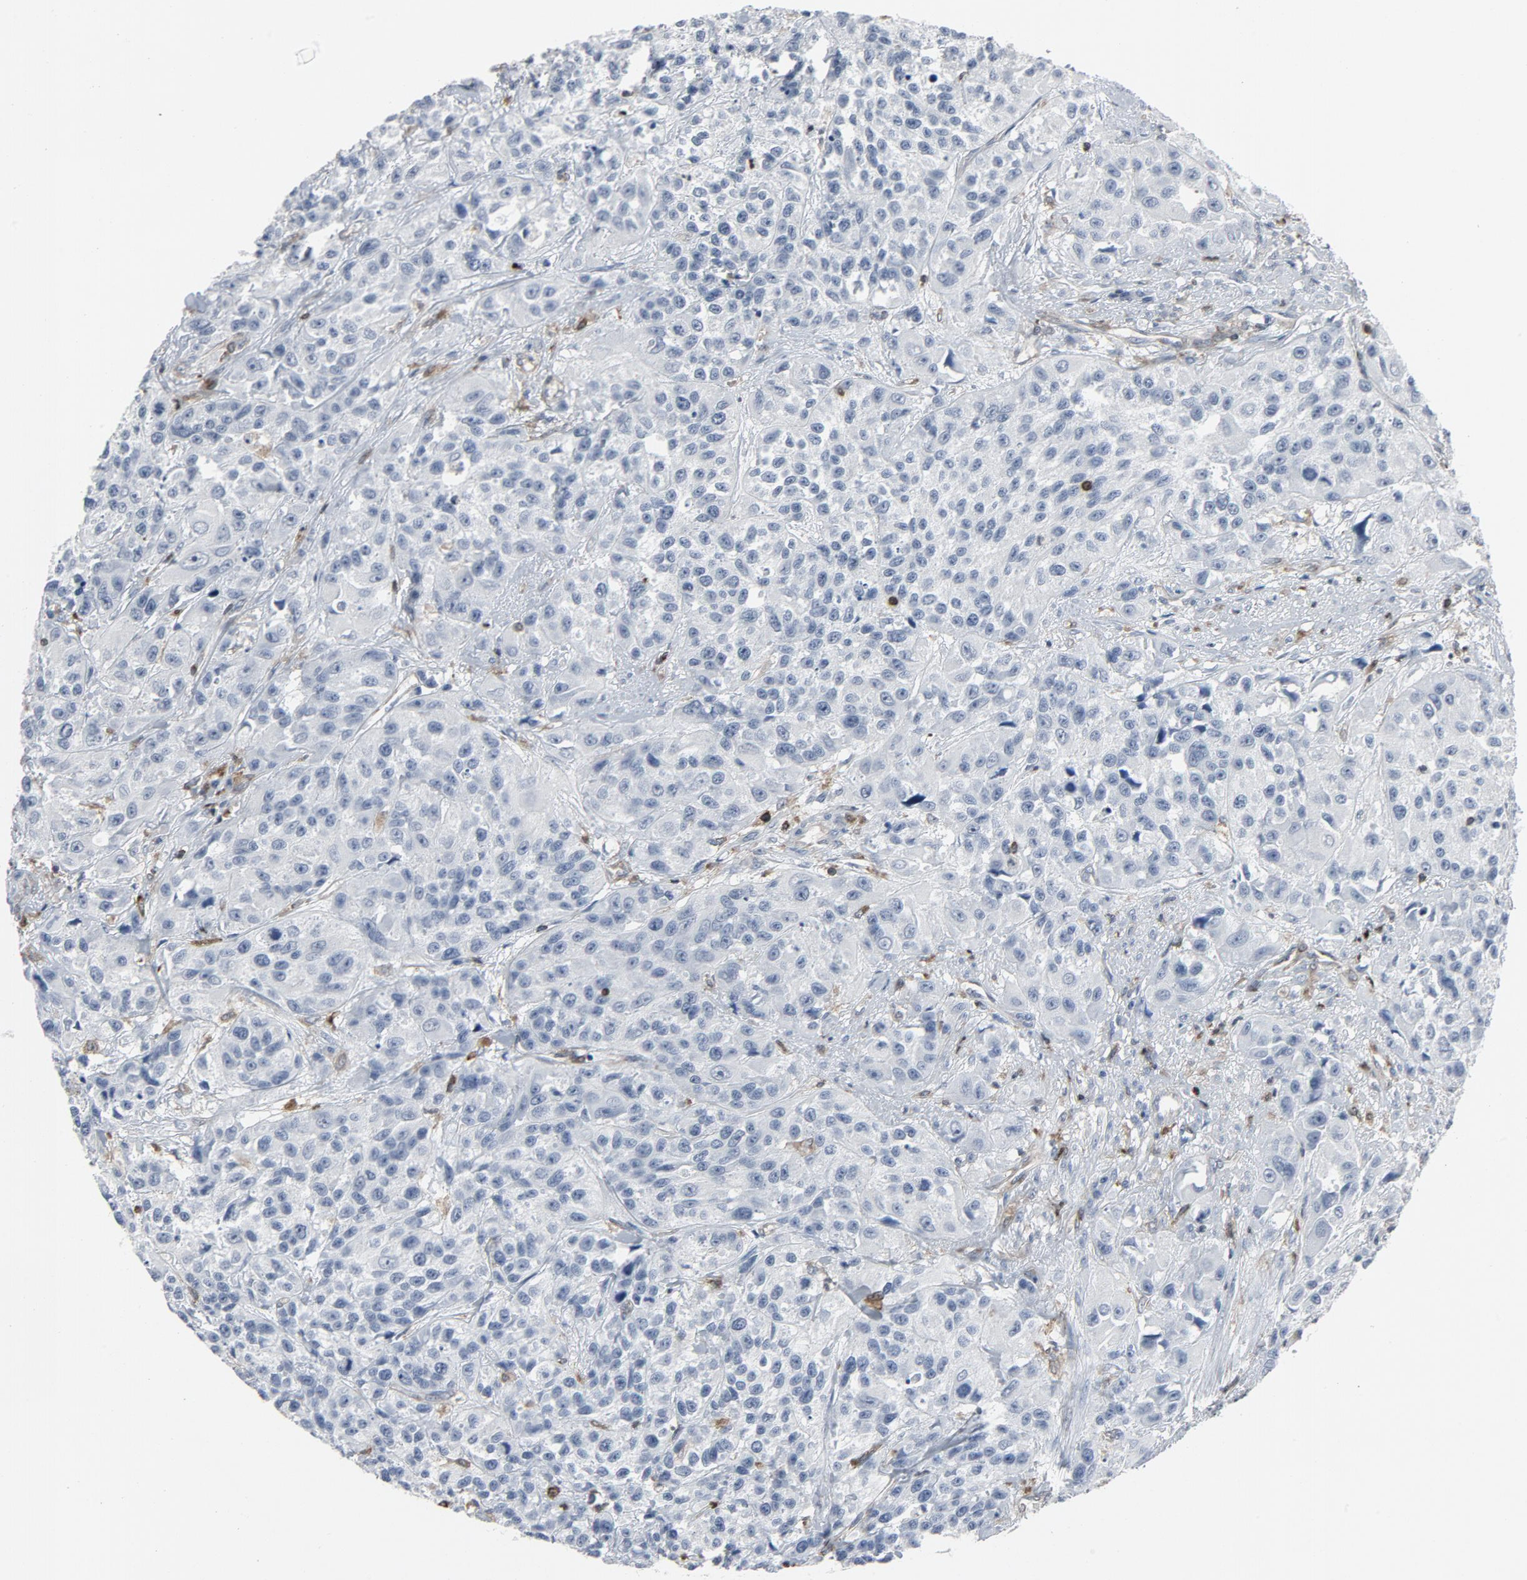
{"staining": {"intensity": "negative", "quantity": "none", "location": "none"}, "tissue": "urothelial cancer", "cell_type": "Tumor cells", "image_type": "cancer", "snomed": [{"axis": "morphology", "description": "Urothelial carcinoma, High grade"}, {"axis": "topography", "description": "Urinary bladder"}], "caption": "IHC of high-grade urothelial carcinoma demonstrates no positivity in tumor cells.", "gene": "LCP2", "patient": {"sex": "female", "age": 81}}